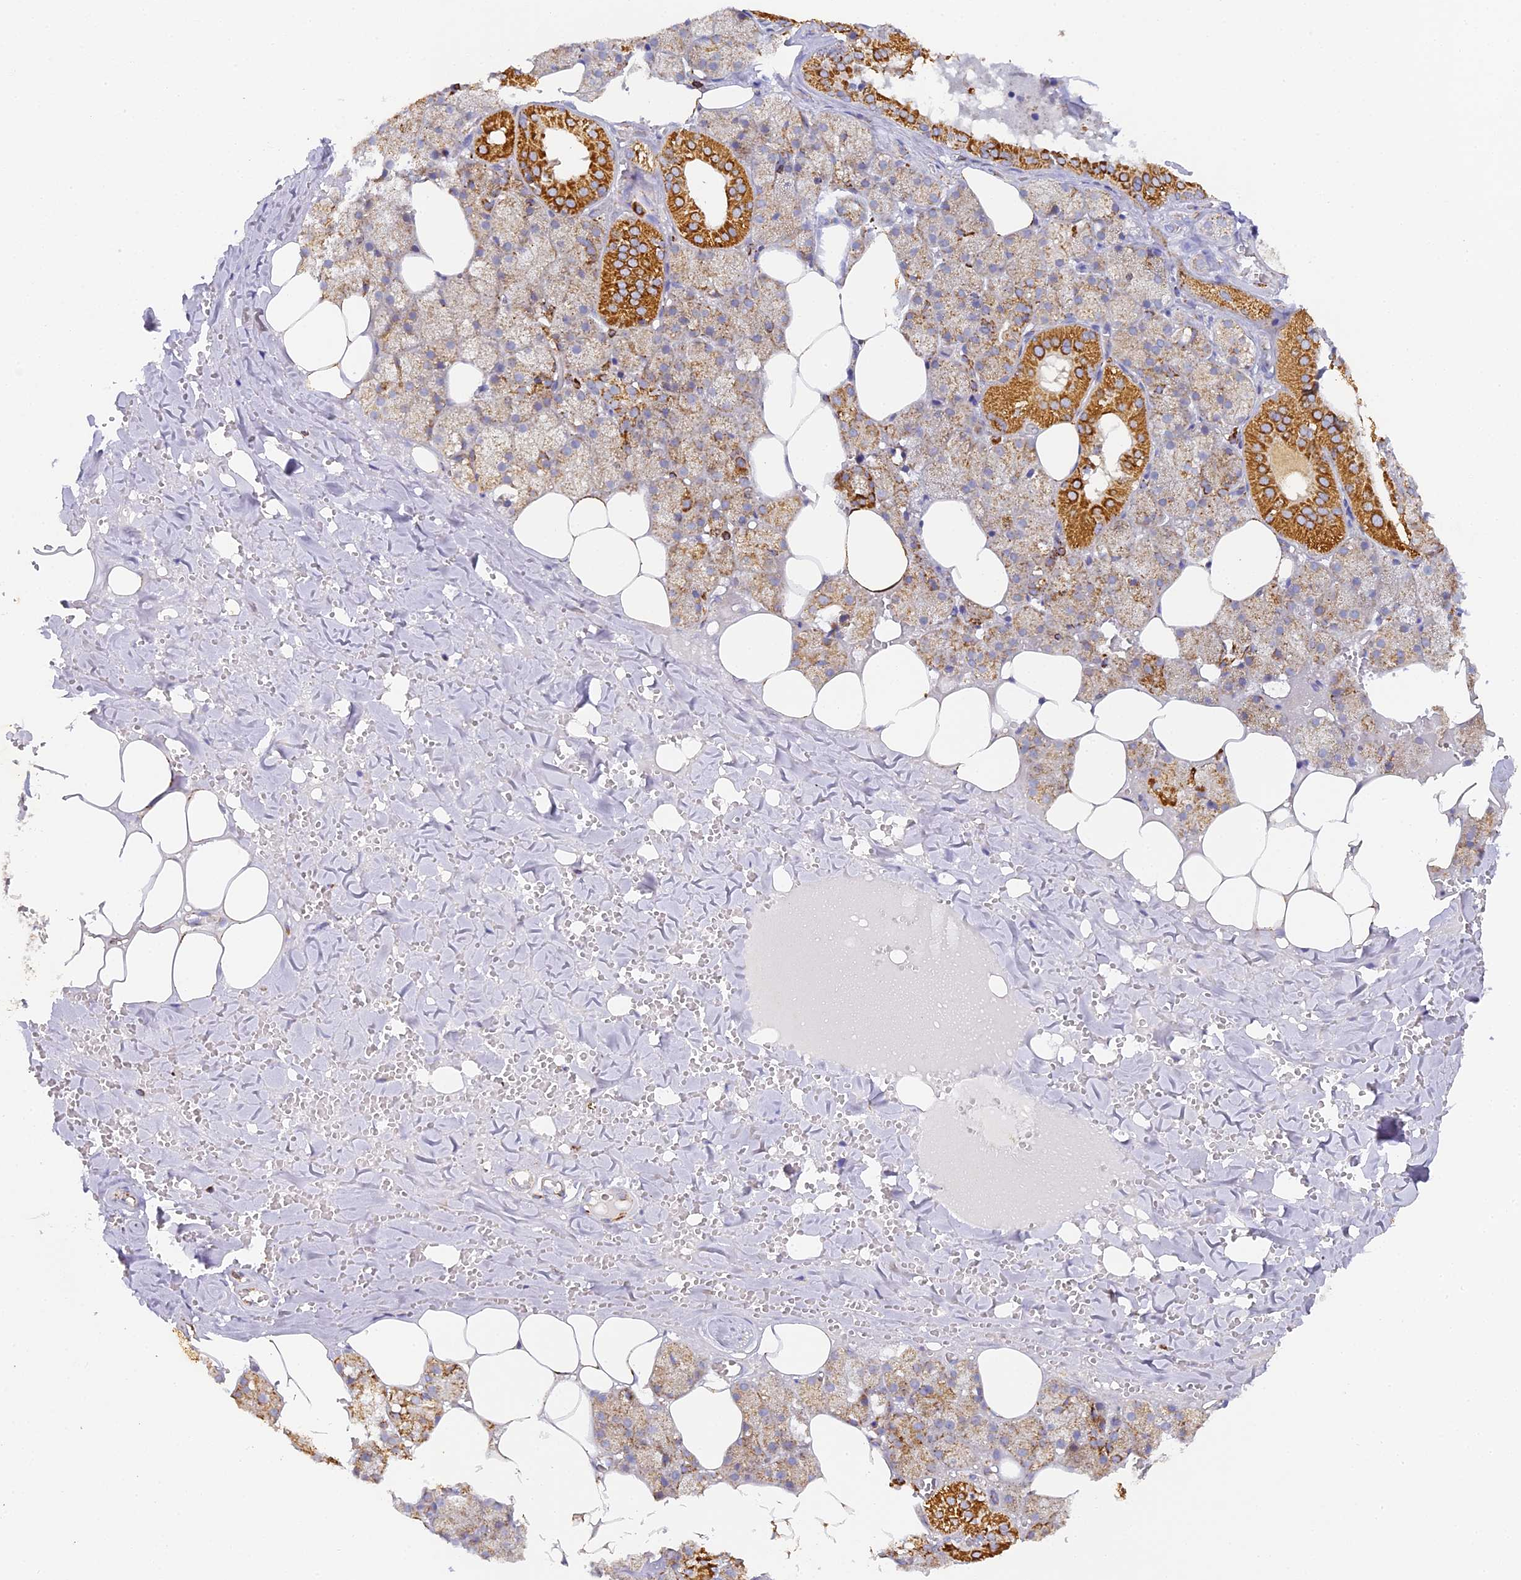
{"staining": {"intensity": "strong", "quantity": "<25%", "location": "cytoplasmic/membranous"}, "tissue": "salivary gland", "cell_type": "Glandular cells", "image_type": "normal", "snomed": [{"axis": "morphology", "description": "Normal tissue, NOS"}, {"axis": "topography", "description": "Salivary gland"}], "caption": "A brown stain shows strong cytoplasmic/membranous expression of a protein in glandular cells of normal human salivary gland. Nuclei are stained in blue.", "gene": "DONSON", "patient": {"sex": "male", "age": 62}}